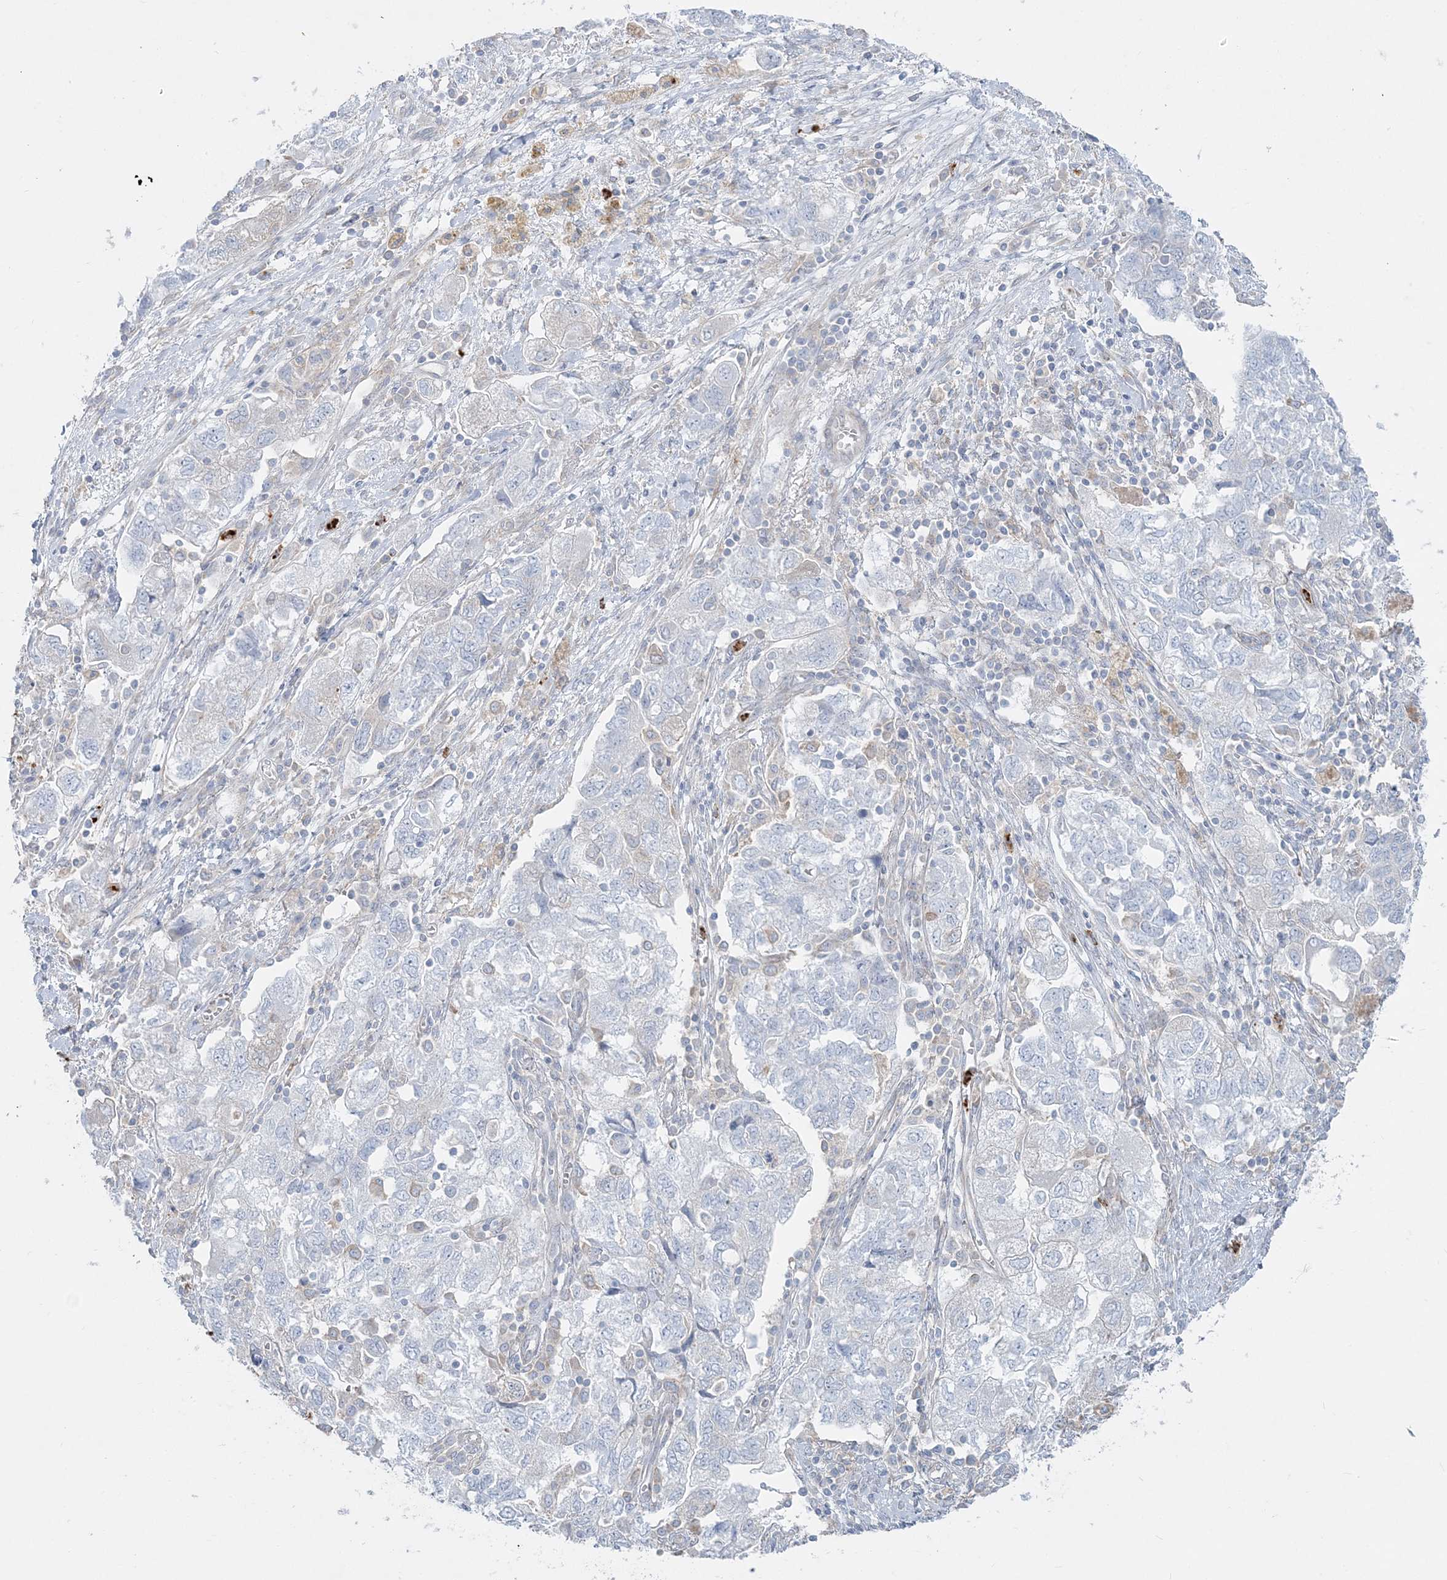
{"staining": {"intensity": "negative", "quantity": "none", "location": "none"}, "tissue": "ovarian cancer", "cell_type": "Tumor cells", "image_type": "cancer", "snomed": [{"axis": "morphology", "description": "Carcinoma, NOS"}, {"axis": "morphology", "description": "Cystadenocarcinoma, serous, NOS"}, {"axis": "topography", "description": "Ovary"}], "caption": "A photomicrograph of ovarian carcinoma stained for a protein exhibits no brown staining in tumor cells.", "gene": "CCNJ", "patient": {"sex": "female", "age": 69}}